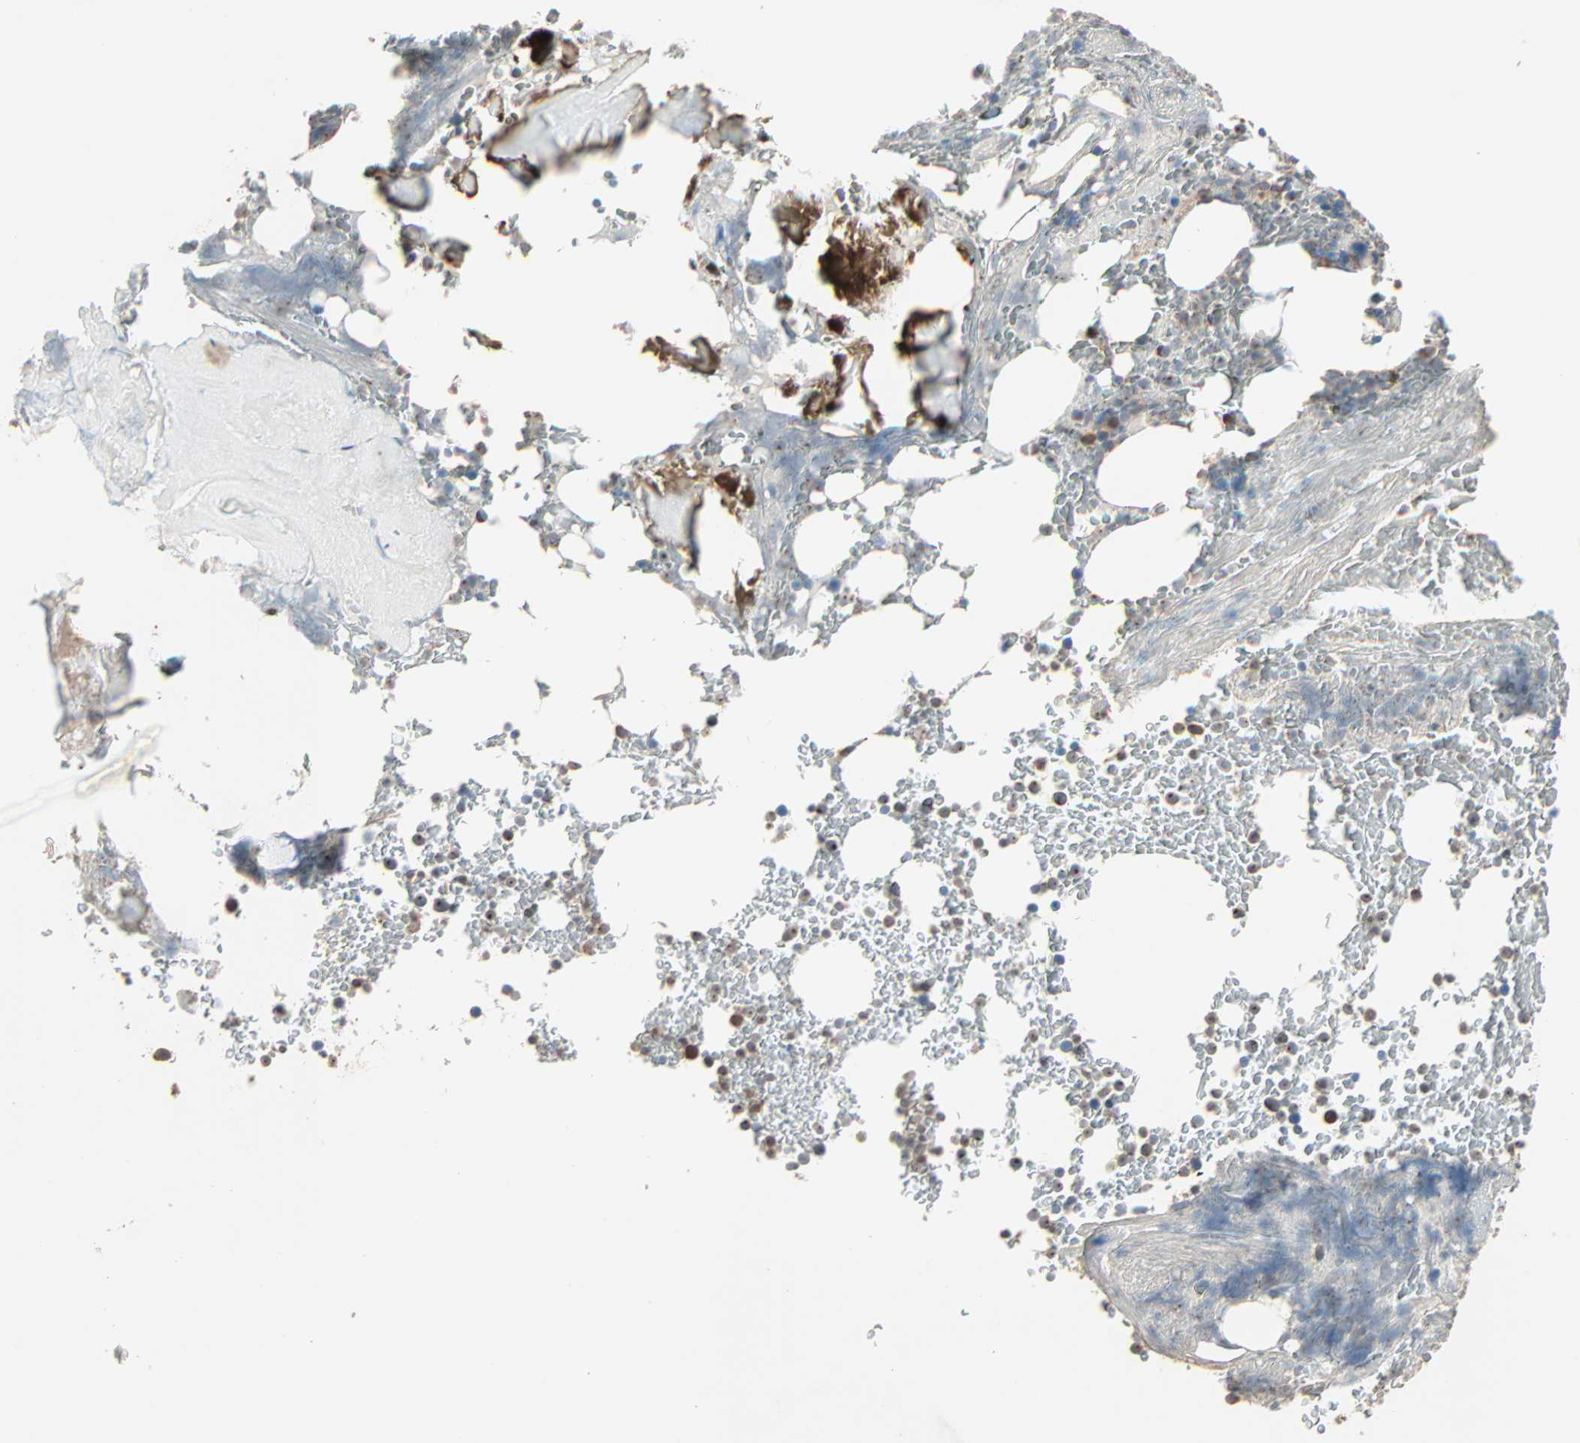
{"staining": {"intensity": "moderate", "quantity": "<25%", "location": "cytoplasmic/membranous,nuclear"}, "tissue": "bone marrow", "cell_type": "Hematopoietic cells", "image_type": "normal", "snomed": [{"axis": "morphology", "description": "Normal tissue, NOS"}, {"axis": "topography", "description": "Bone marrow"}], "caption": "Brown immunohistochemical staining in unremarkable bone marrow exhibits moderate cytoplasmic/membranous,nuclear positivity in about <25% of hematopoietic cells.", "gene": "GALNT3", "patient": {"sex": "female", "age": 66}}